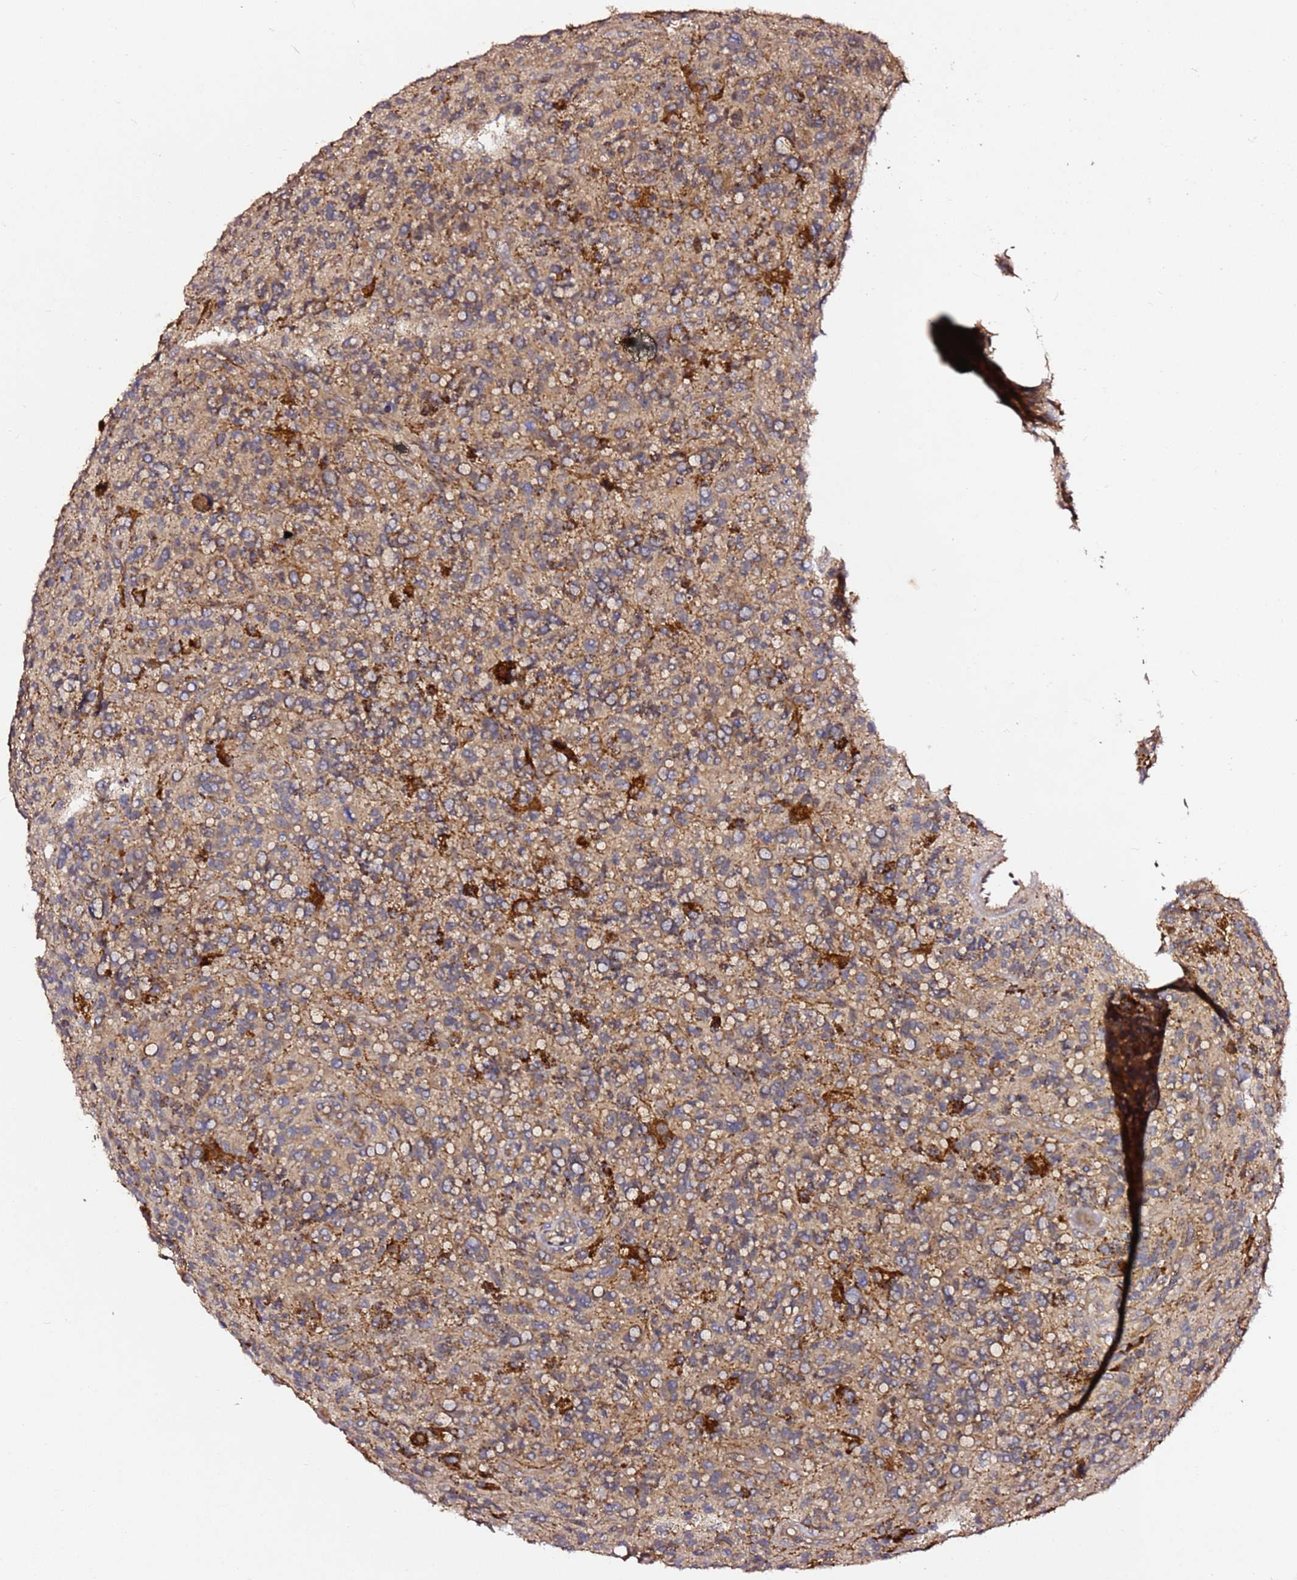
{"staining": {"intensity": "strong", "quantity": "<25%", "location": "cytoplasmic/membranous"}, "tissue": "glioma", "cell_type": "Tumor cells", "image_type": "cancer", "snomed": [{"axis": "morphology", "description": "Glioma, malignant, High grade"}, {"axis": "topography", "description": "Brain"}], "caption": "Protein staining of malignant glioma (high-grade) tissue demonstrates strong cytoplasmic/membranous expression in about <25% of tumor cells.", "gene": "ALG11", "patient": {"sex": "male", "age": 47}}